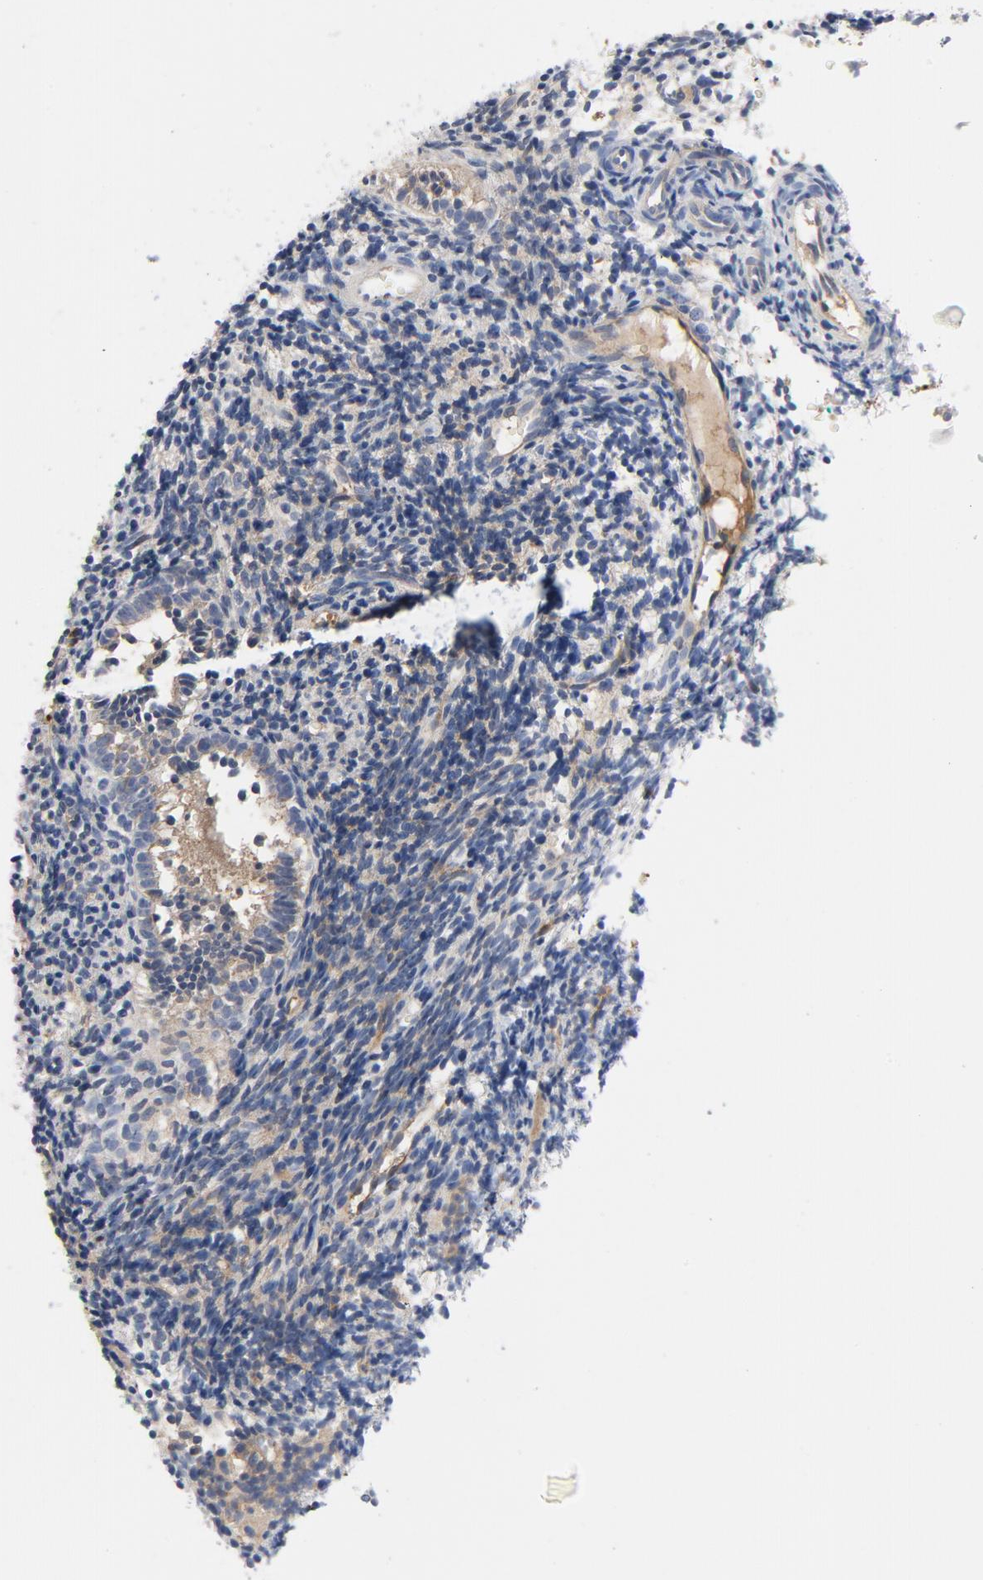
{"staining": {"intensity": "moderate", "quantity": "<25%", "location": "cytoplasmic/membranous"}, "tissue": "endometrium", "cell_type": "Cells in endometrial stroma", "image_type": "normal", "snomed": [{"axis": "morphology", "description": "Normal tissue, NOS"}, {"axis": "topography", "description": "Uterus"}, {"axis": "topography", "description": "Endometrium"}], "caption": "Immunohistochemical staining of unremarkable endometrium demonstrates <25% levels of moderate cytoplasmic/membranous protein staining in about <25% of cells in endometrial stroma. The protein is stained brown, and the nuclei are stained in blue (DAB IHC with brightfield microscopy, high magnification).", "gene": "SRC", "patient": {"sex": "female", "age": 33}}